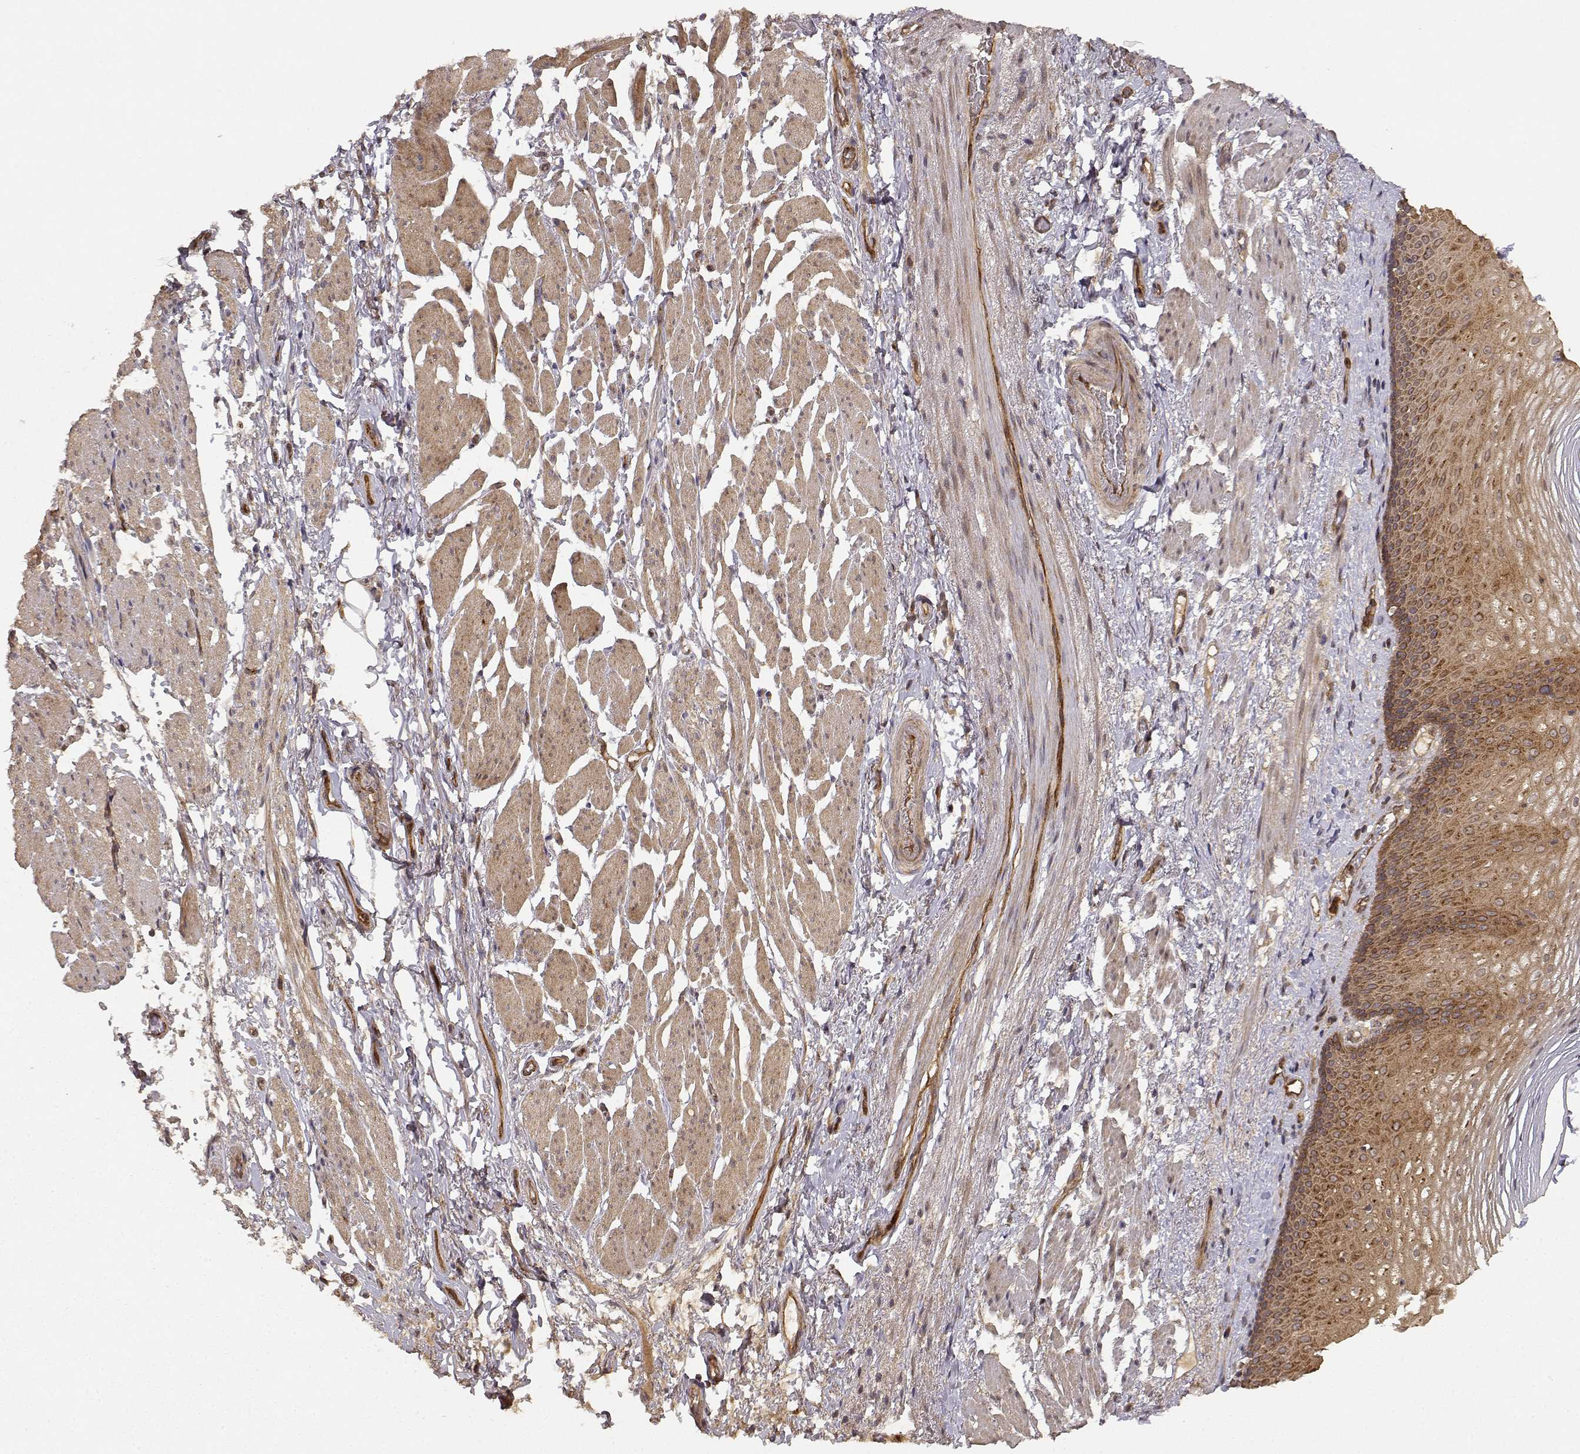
{"staining": {"intensity": "moderate", "quantity": ">75%", "location": "cytoplasmic/membranous"}, "tissue": "esophagus", "cell_type": "Squamous epithelial cells", "image_type": "normal", "snomed": [{"axis": "morphology", "description": "Normal tissue, NOS"}, {"axis": "topography", "description": "Esophagus"}], "caption": "The micrograph demonstrates staining of normal esophagus, revealing moderate cytoplasmic/membranous protein expression (brown color) within squamous epithelial cells.", "gene": "CDK5RAP2", "patient": {"sex": "male", "age": 76}}